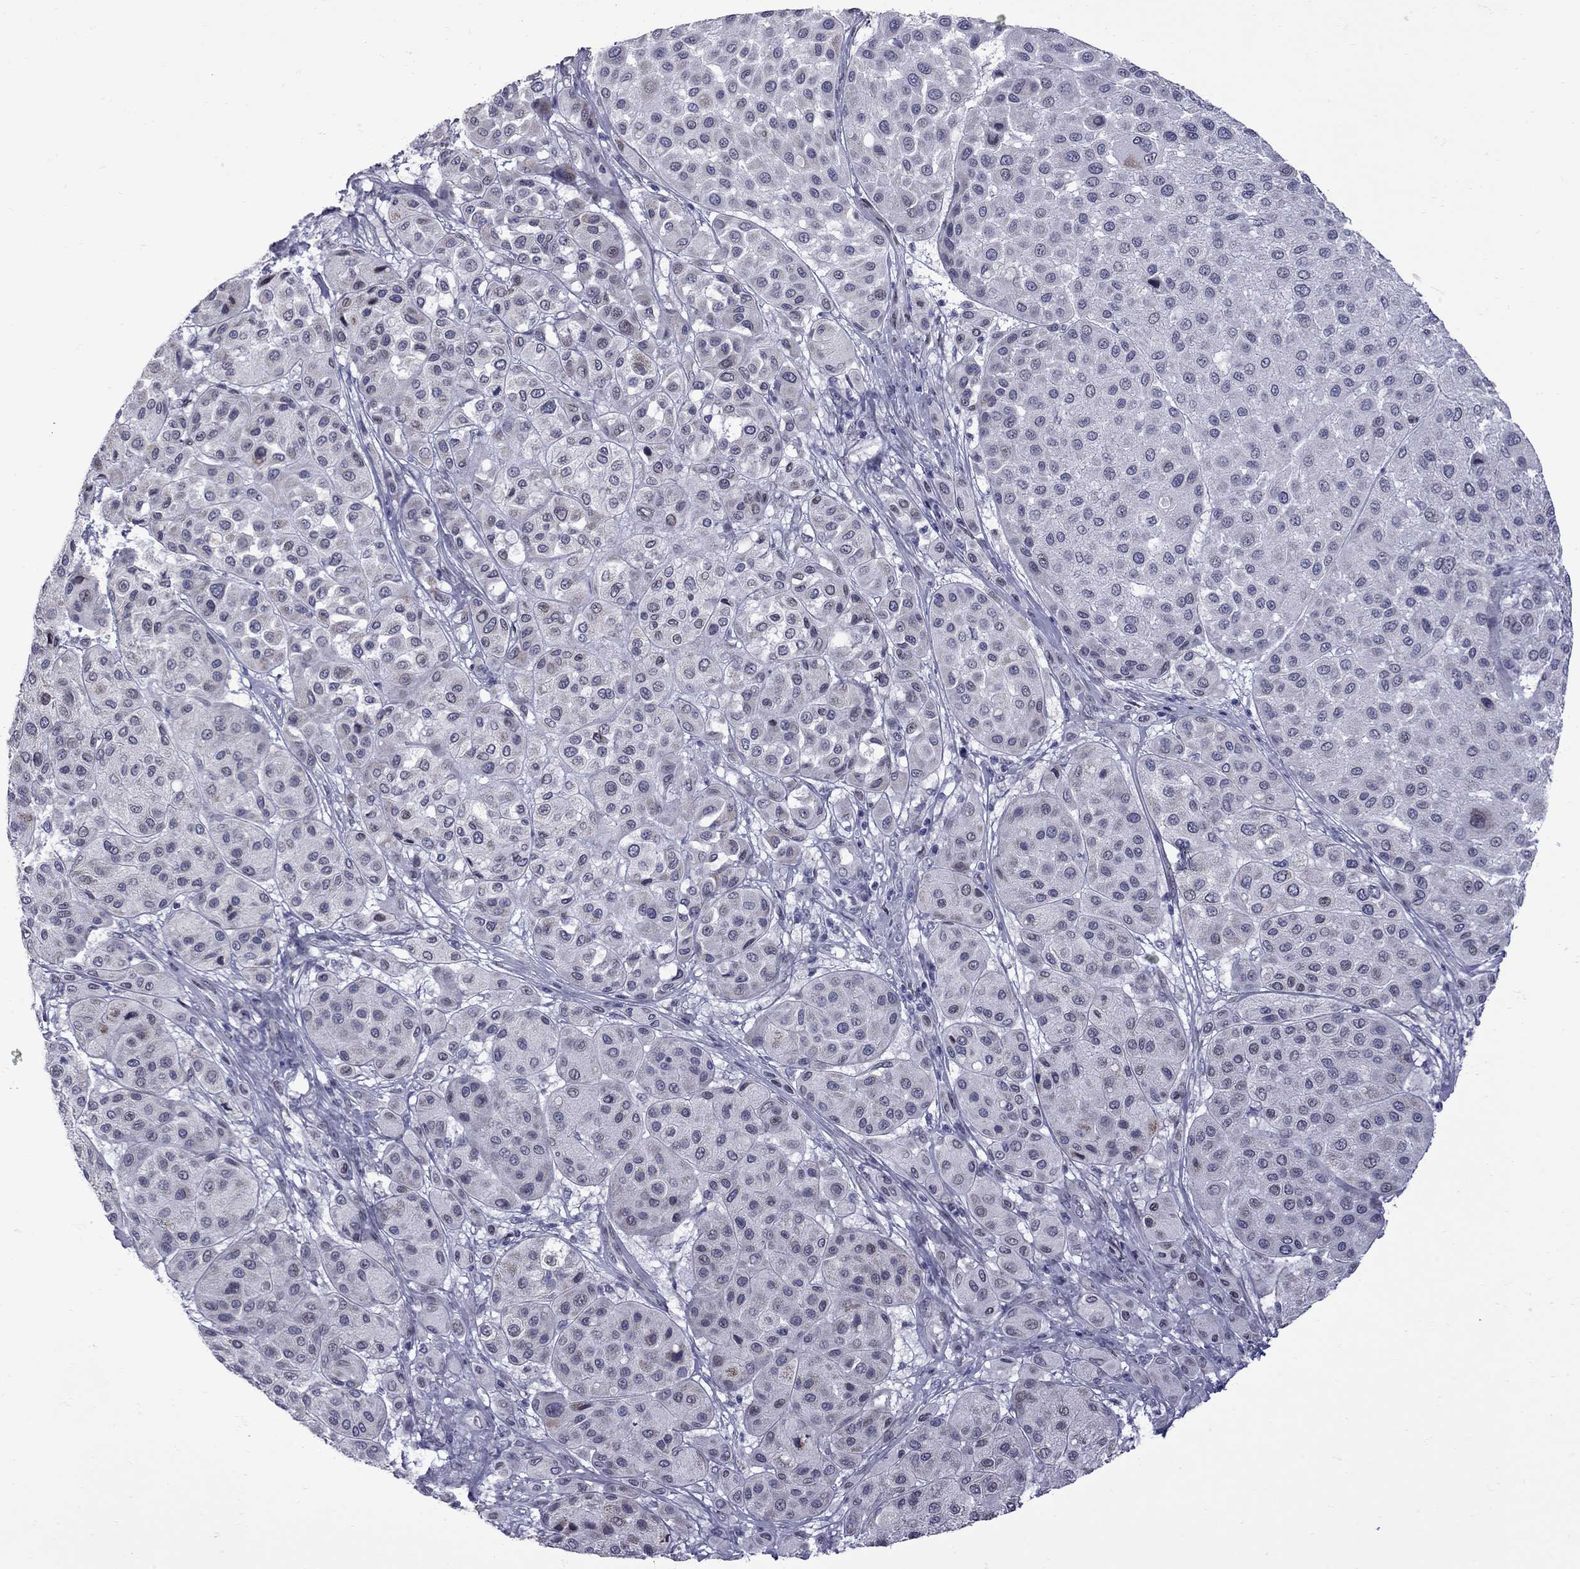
{"staining": {"intensity": "negative", "quantity": "none", "location": "none"}, "tissue": "melanoma", "cell_type": "Tumor cells", "image_type": "cancer", "snomed": [{"axis": "morphology", "description": "Malignant melanoma, Metastatic site"}, {"axis": "topography", "description": "Smooth muscle"}], "caption": "Melanoma was stained to show a protein in brown. There is no significant staining in tumor cells. (DAB (3,3'-diaminobenzidine) immunohistochemistry with hematoxylin counter stain).", "gene": "CLTCL1", "patient": {"sex": "male", "age": 41}}